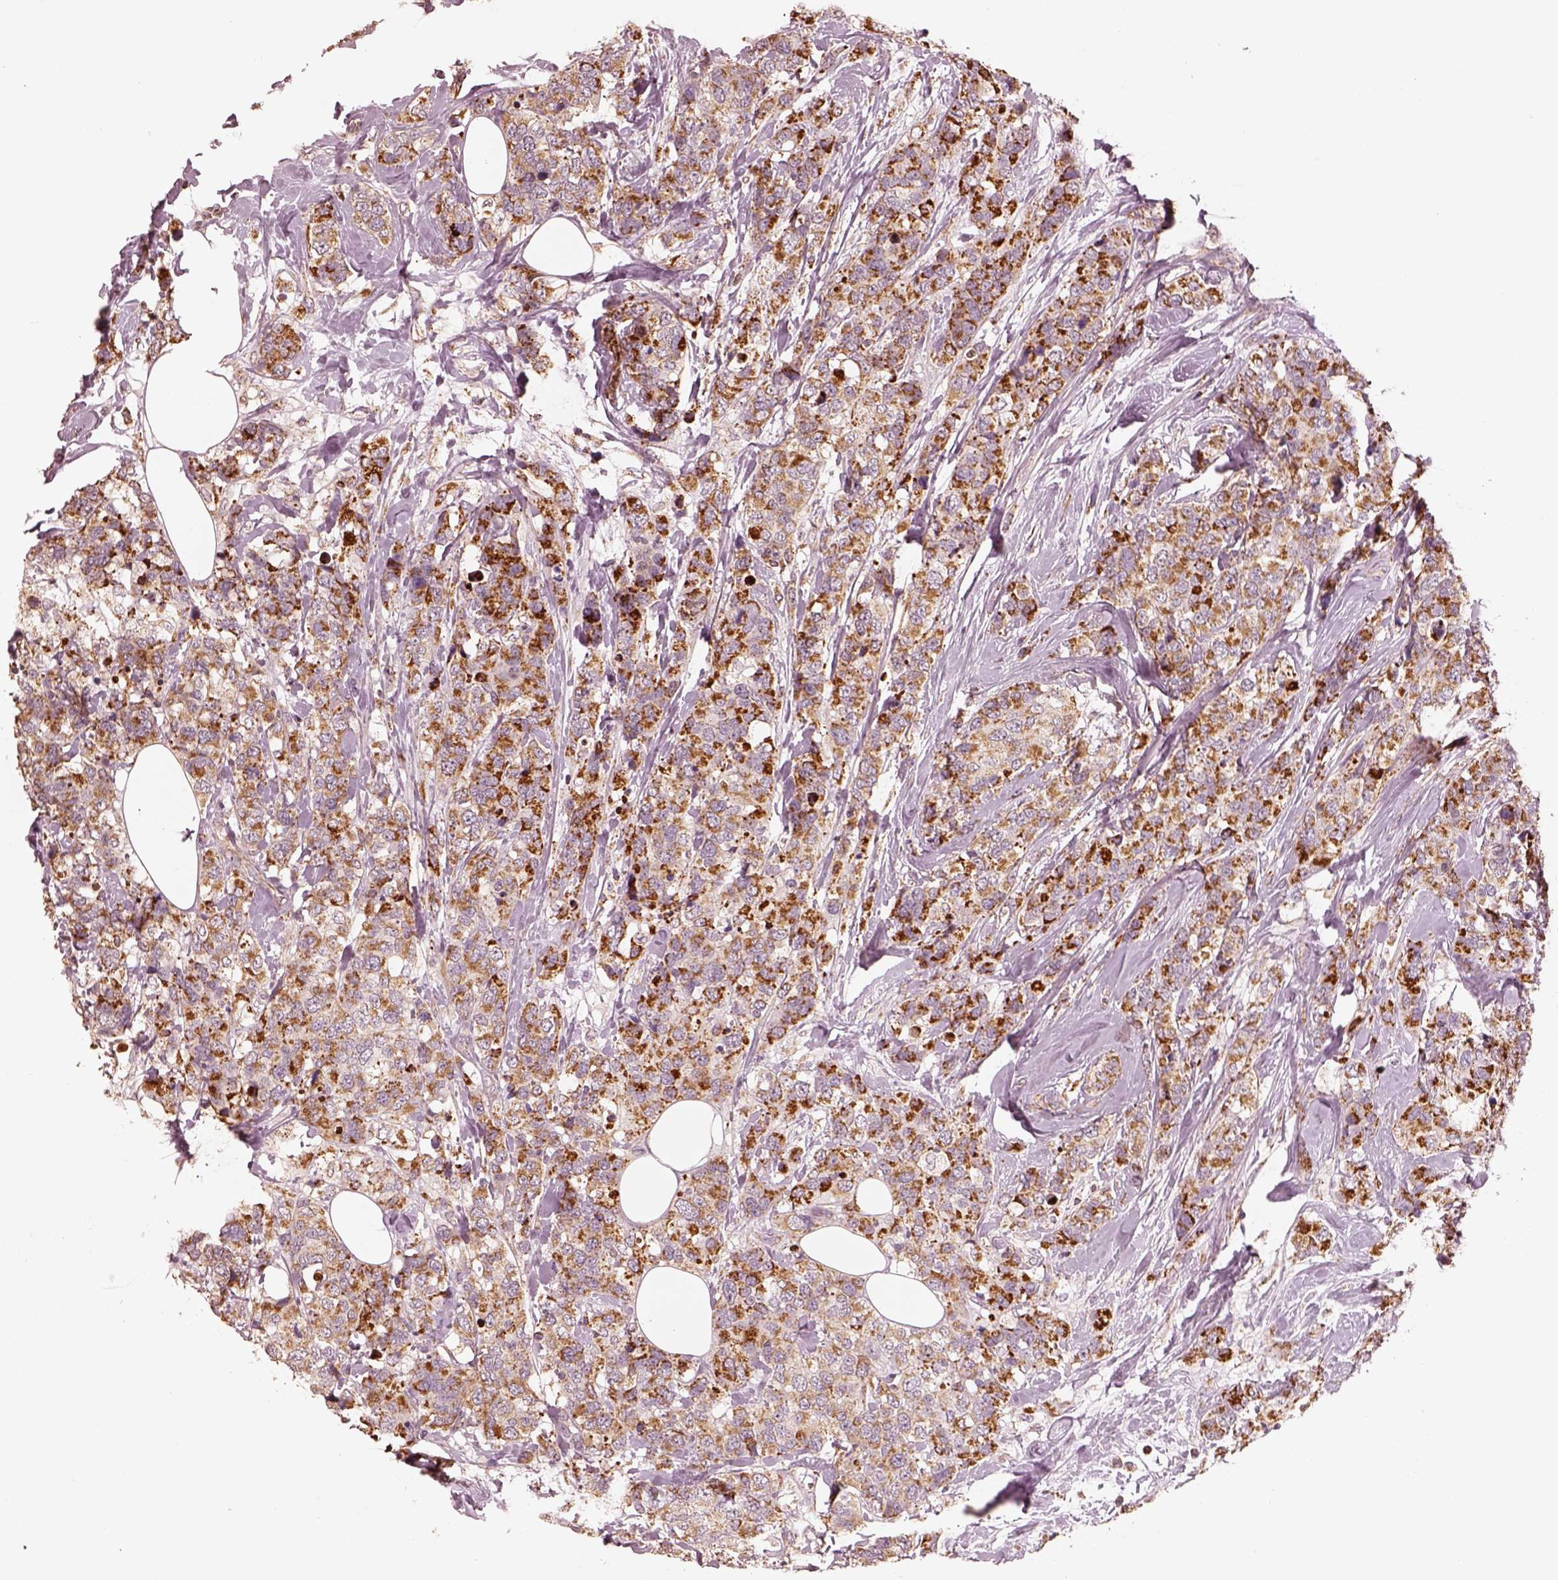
{"staining": {"intensity": "moderate", "quantity": ">75%", "location": "cytoplasmic/membranous"}, "tissue": "breast cancer", "cell_type": "Tumor cells", "image_type": "cancer", "snomed": [{"axis": "morphology", "description": "Lobular carcinoma"}, {"axis": "topography", "description": "Breast"}], "caption": "Brown immunohistochemical staining in human breast lobular carcinoma shows moderate cytoplasmic/membranous positivity in about >75% of tumor cells.", "gene": "ENTPD6", "patient": {"sex": "female", "age": 59}}